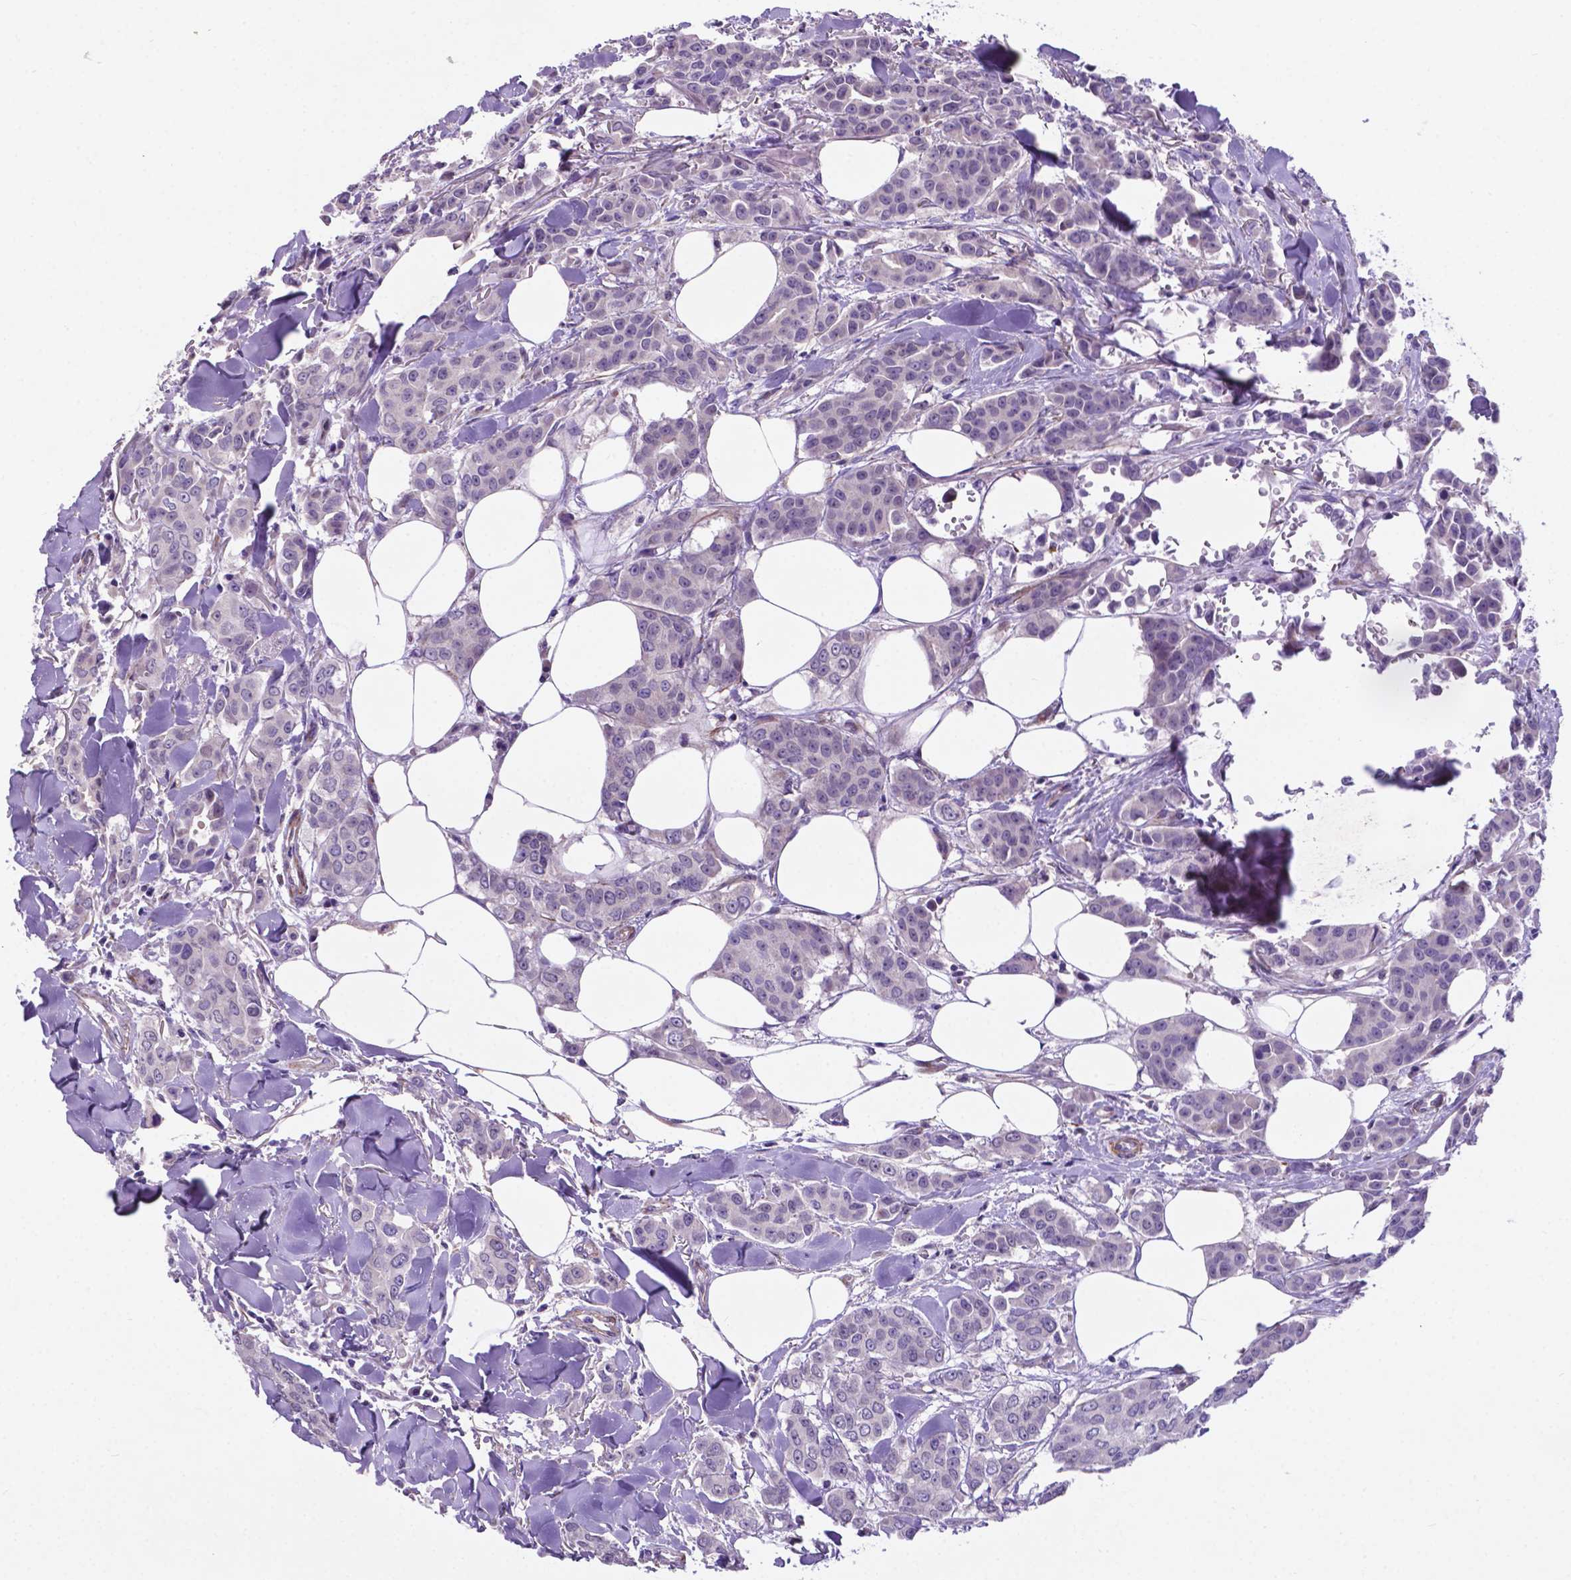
{"staining": {"intensity": "negative", "quantity": "none", "location": "none"}, "tissue": "breast cancer", "cell_type": "Tumor cells", "image_type": "cancer", "snomed": [{"axis": "morphology", "description": "Duct carcinoma"}, {"axis": "topography", "description": "Breast"}], "caption": "Immunohistochemical staining of human intraductal carcinoma (breast) displays no significant staining in tumor cells.", "gene": "PFKFB4", "patient": {"sex": "female", "age": 94}}